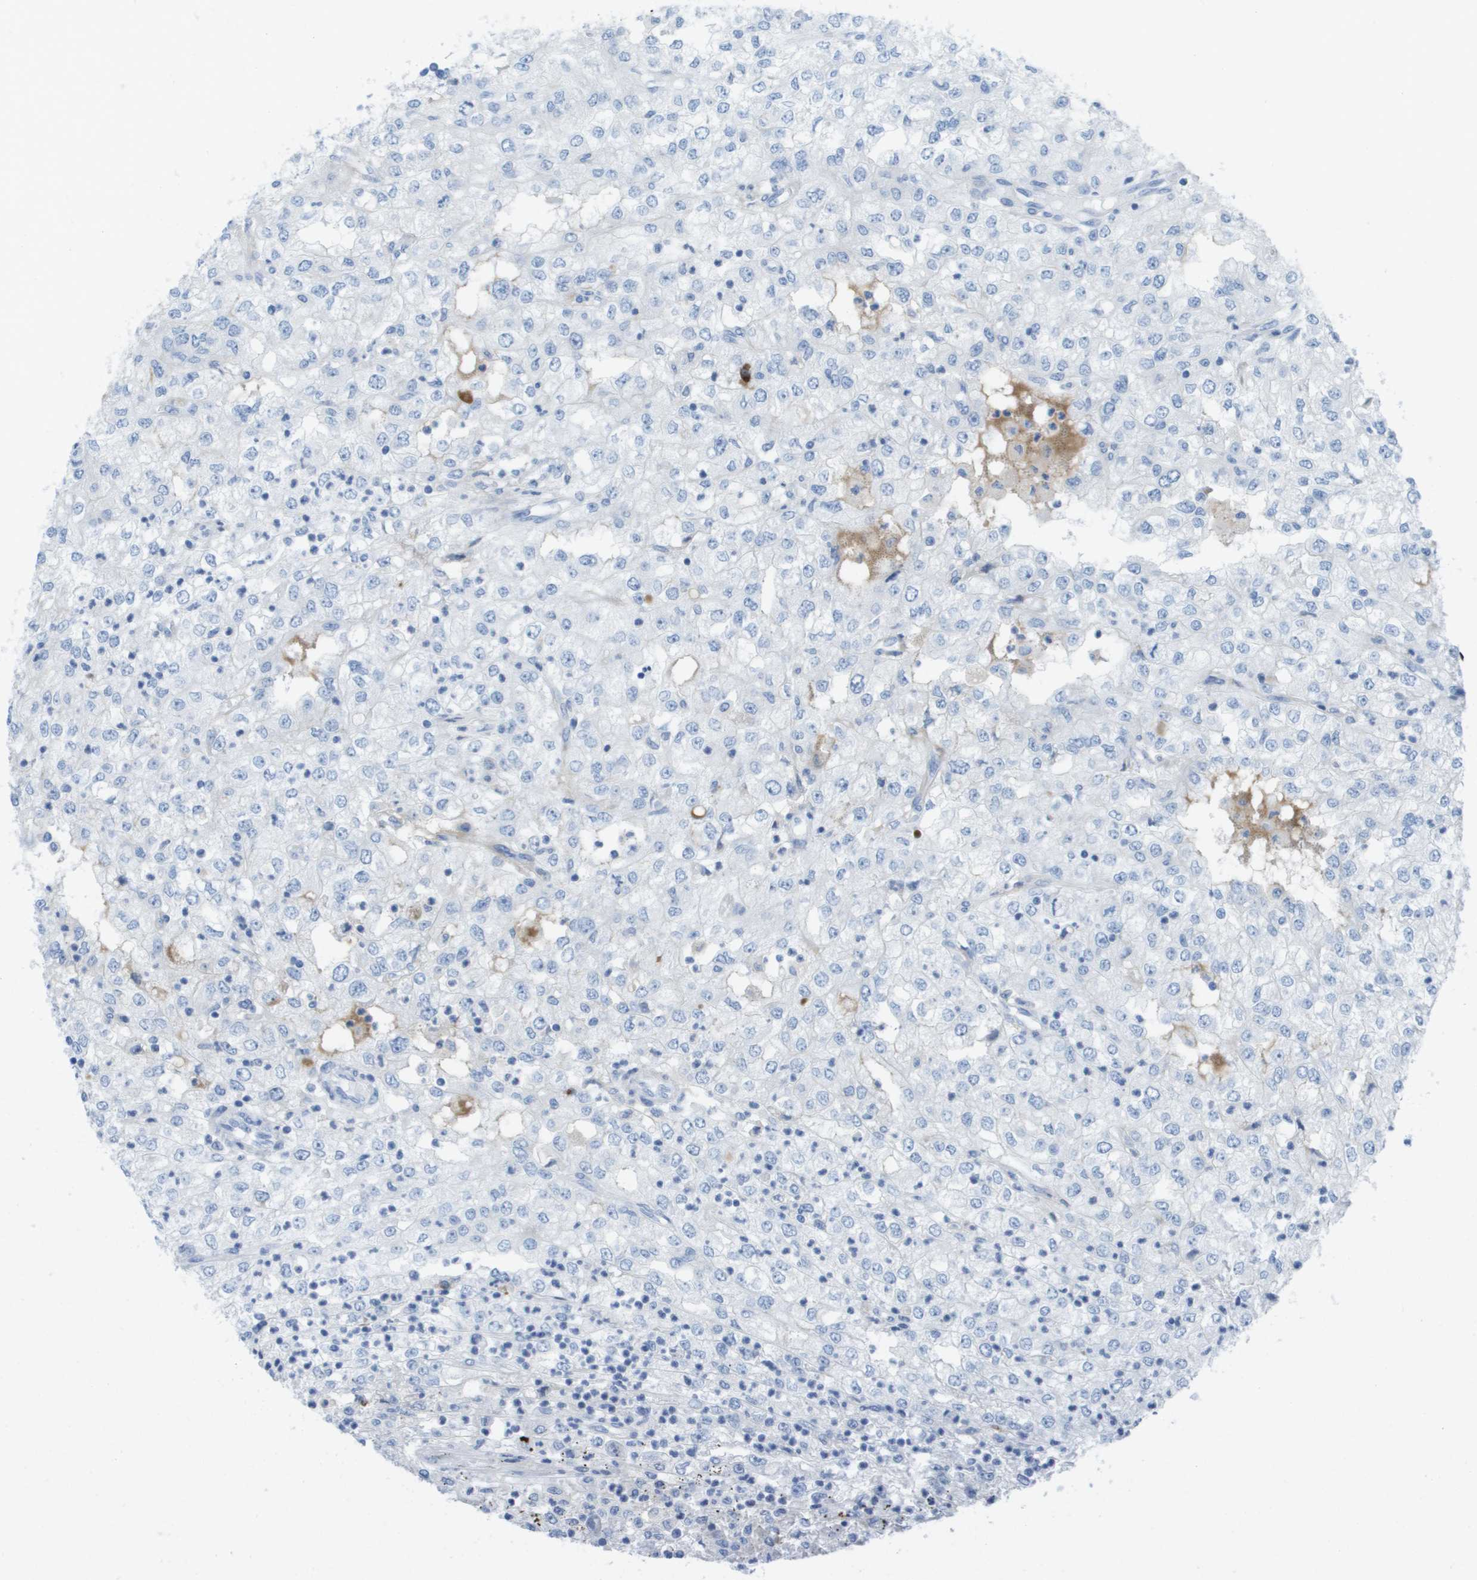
{"staining": {"intensity": "negative", "quantity": "none", "location": "none"}, "tissue": "renal cancer", "cell_type": "Tumor cells", "image_type": "cancer", "snomed": [{"axis": "morphology", "description": "Adenocarcinoma, NOS"}, {"axis": "topography", "description": "Kidney"}], "caption": "Immunohistochemical staining of renal cancer (adenocarcinoma) reveals no significant staining in tumor cells.", "gene": "GPR18", "patient": {"sex": "female", "age": 54}}